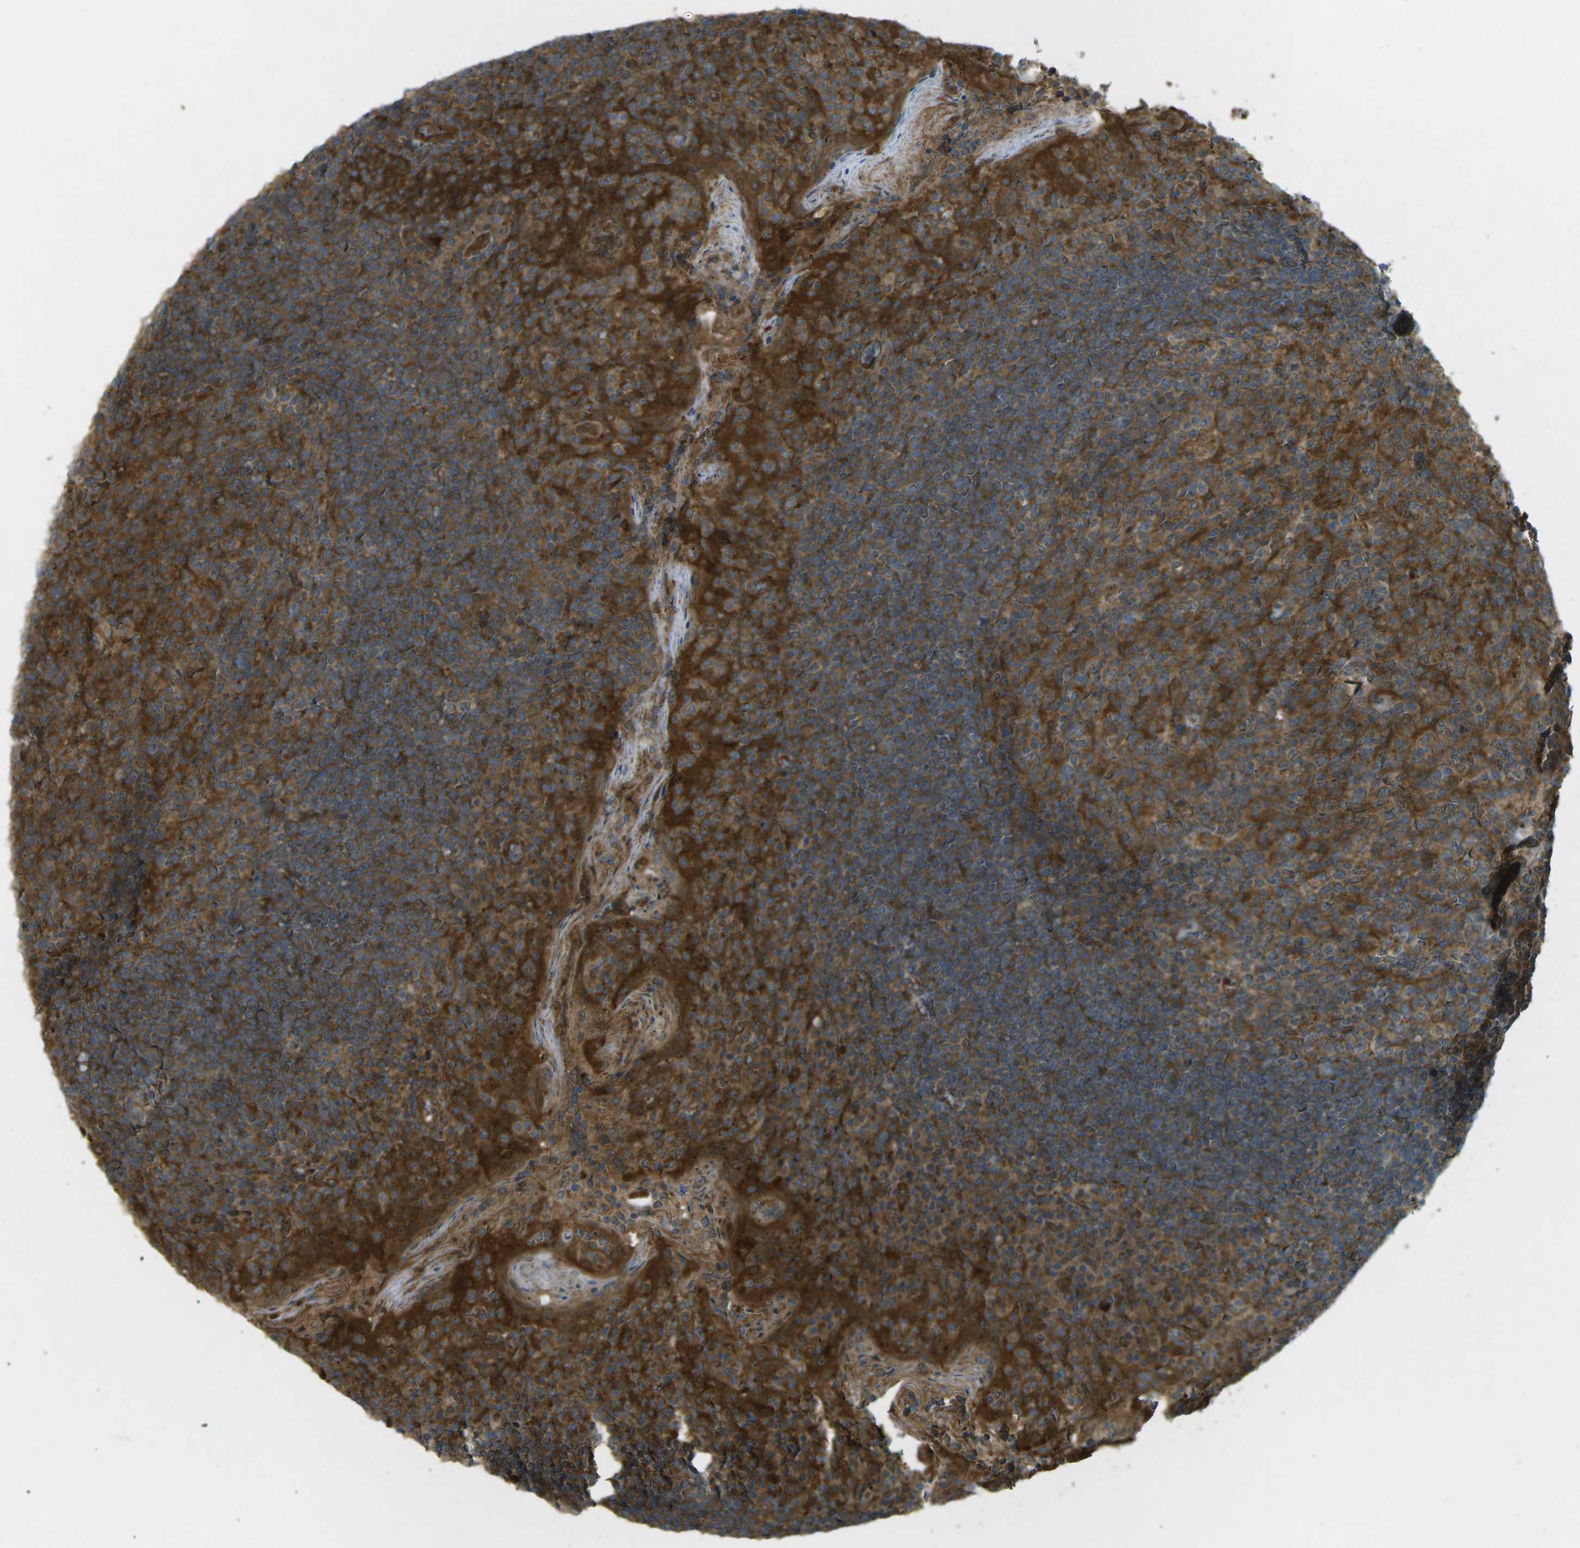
{"staining": {"intensity": "strong", "quantity": "25%-75%", "location": "cytoplasmic/membranous"}, "tissue": "tonsil", "cell_type": "Germinal center cells", "image_type": "normal", "snomed": [{"axis": "morphology", "description": "Normal tissue, NOS"}, {"axis": "topography", "description": "Tonsil"}], "caption": "The immunohistochemical stain shows strong cytoplasmic/membranous staining in germinal center cells of benign tonsil. The staining was performed using DAB to visualize the protein expression in brown, while the nuclei were stained in blue with hematoxylin (Magnification: 20x).", "gene": "CHMP3", "patient": {"sex": "male", "age": 17}}